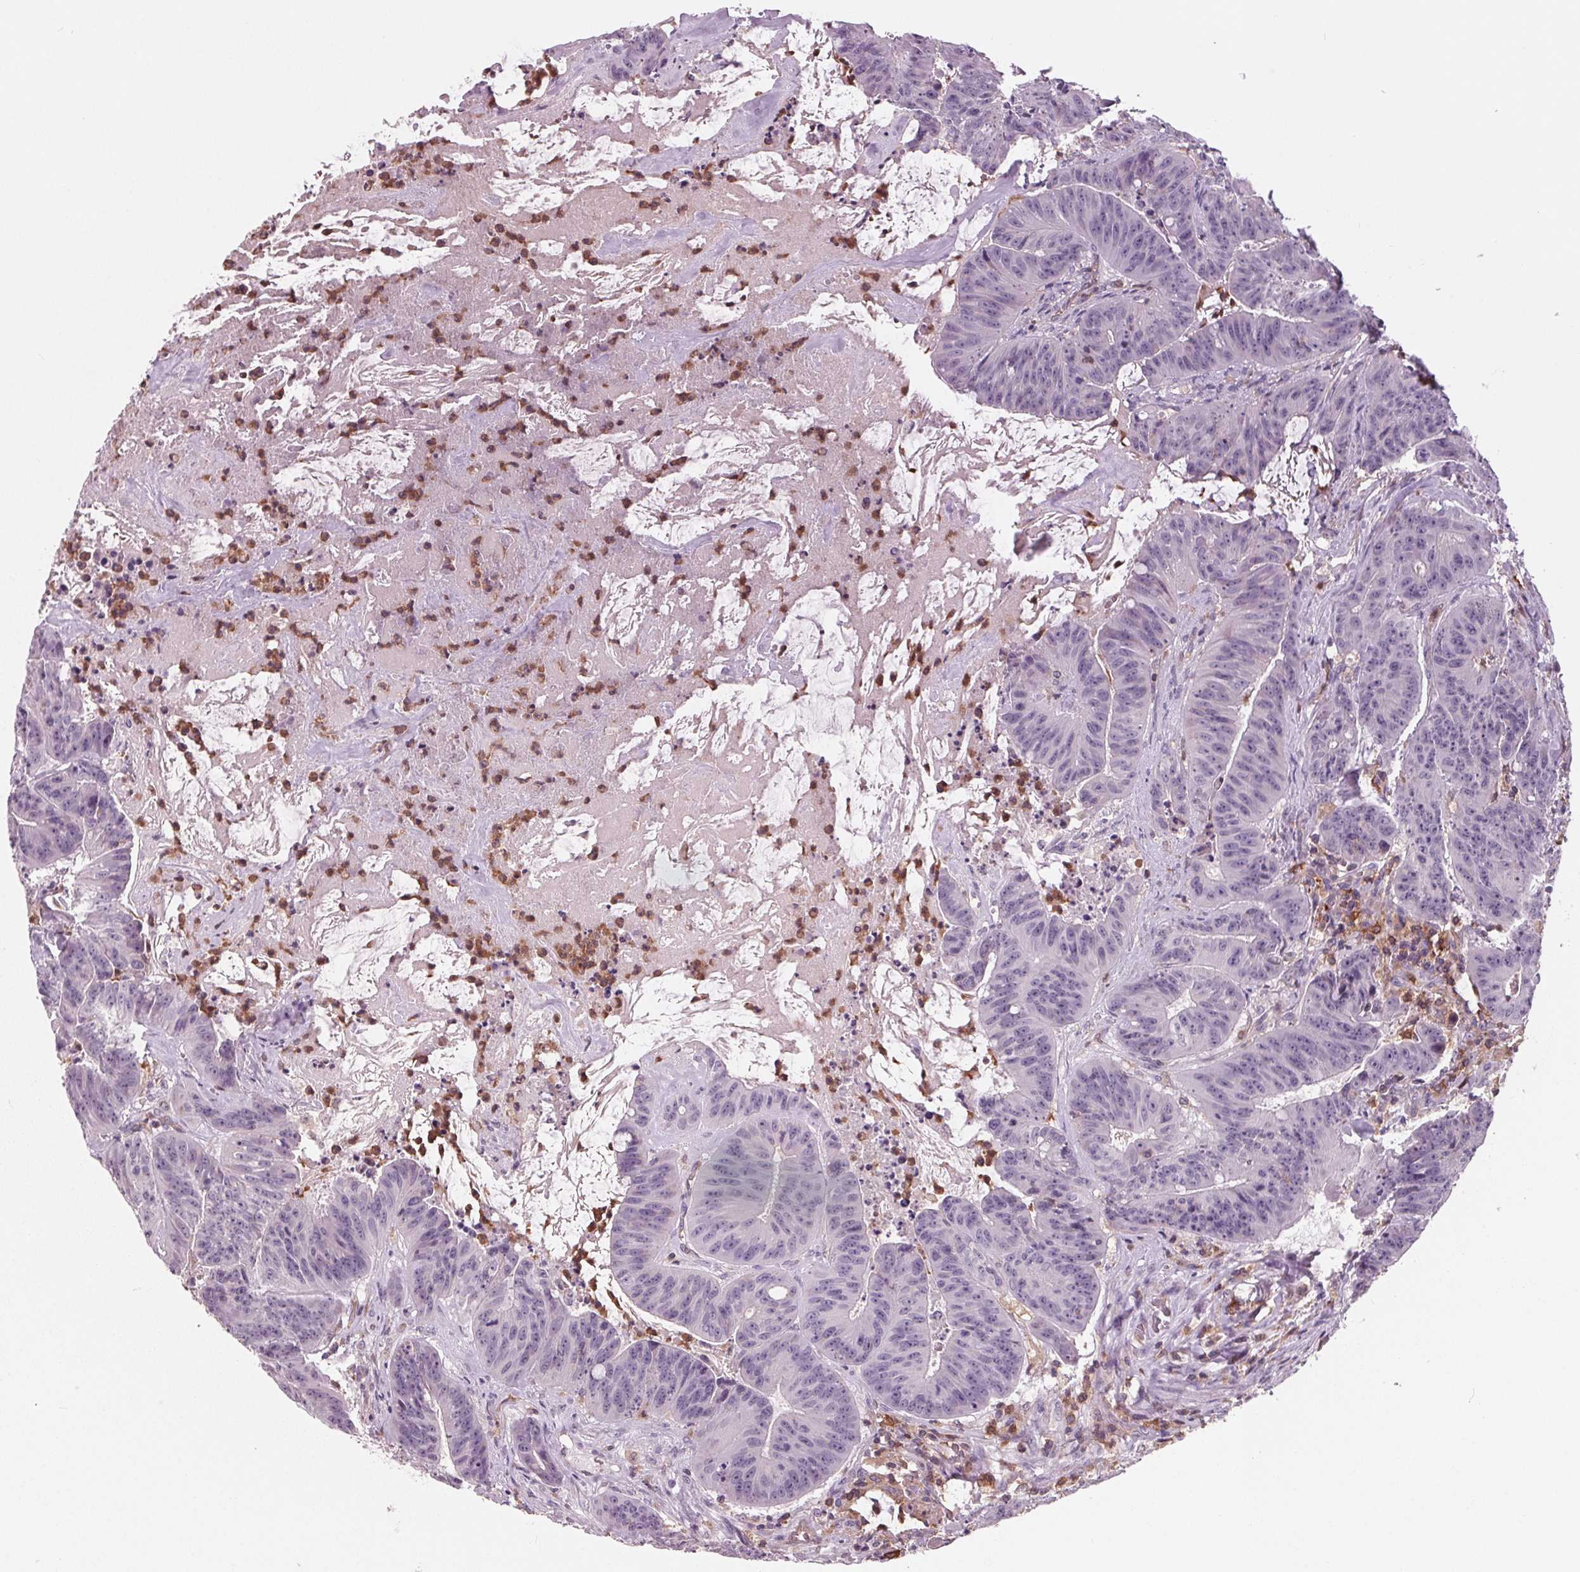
{"staining": {"intensity": "negative", "quantity": "none", "location": "none"}, "tissue": "colorectal cancer", "cell_type": "Tumor cells", "image_type": "cancer", "snomed": [{"axis": "morphology", "description": "Adenocarcinoma, NOS"}, {"axis": "topography", "description": "Colon"}], "caption": "Immunohistochemistry (IHC) of human colorectal cancer shows no staining in tumor cells.", "gene": "ARHGAP25", "patient": {"sex": "male", "age": 33}}